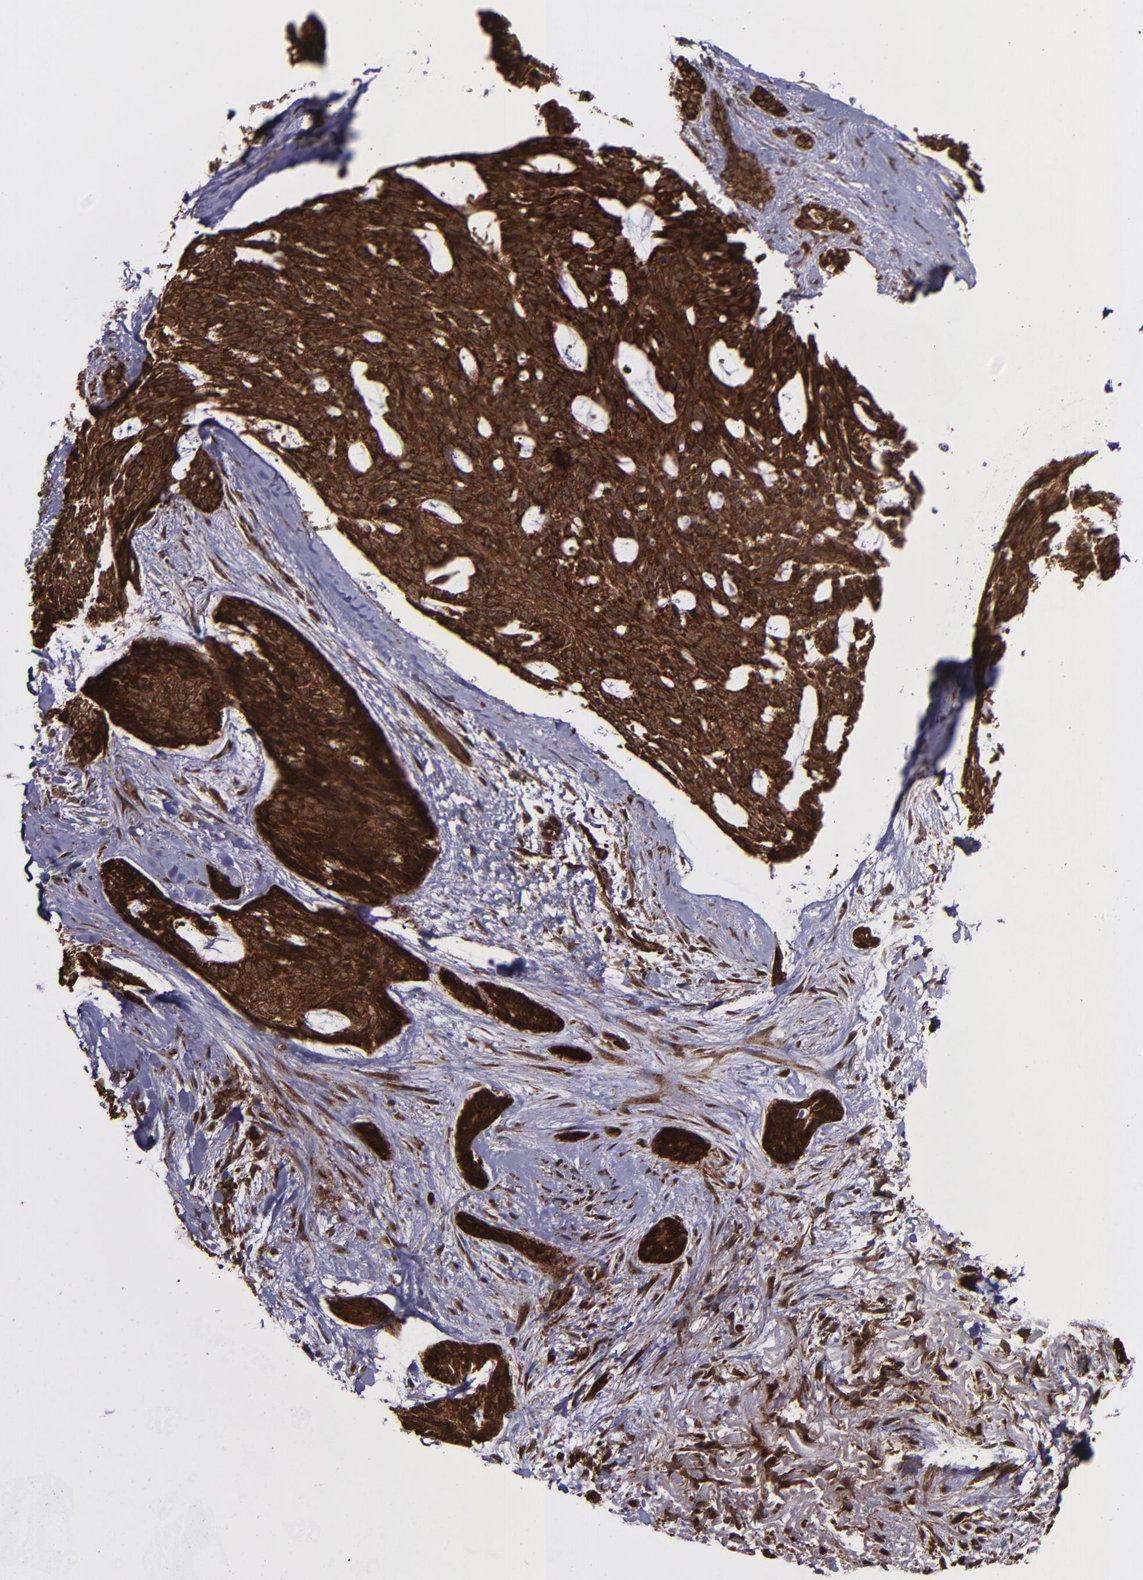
{"staining": {"intensity": "strong", "quantity": ">75%", "location": "cytoplasmic/membranous,nuclear"}, "tissue": "skin cancer", "cell_type": "Tumor cells", "image_type": "cancer", "snomed": [{"axis": "morphology", "description": "Normal tissue, NOS"}, {"axis": "morphology", "description": "Basal cell carcinoma"}, {"axis": "topography", "description": "Skin"}], "caption": "Human basal cell carcinoma (skin) stained with a brown dye shows strong cytoplasmic/membranous and nuclear positive positivity in about >75% of tumor cells.", "gene": "EIF4ENIF1", "patient": {"sex": "female", "age": 71}}